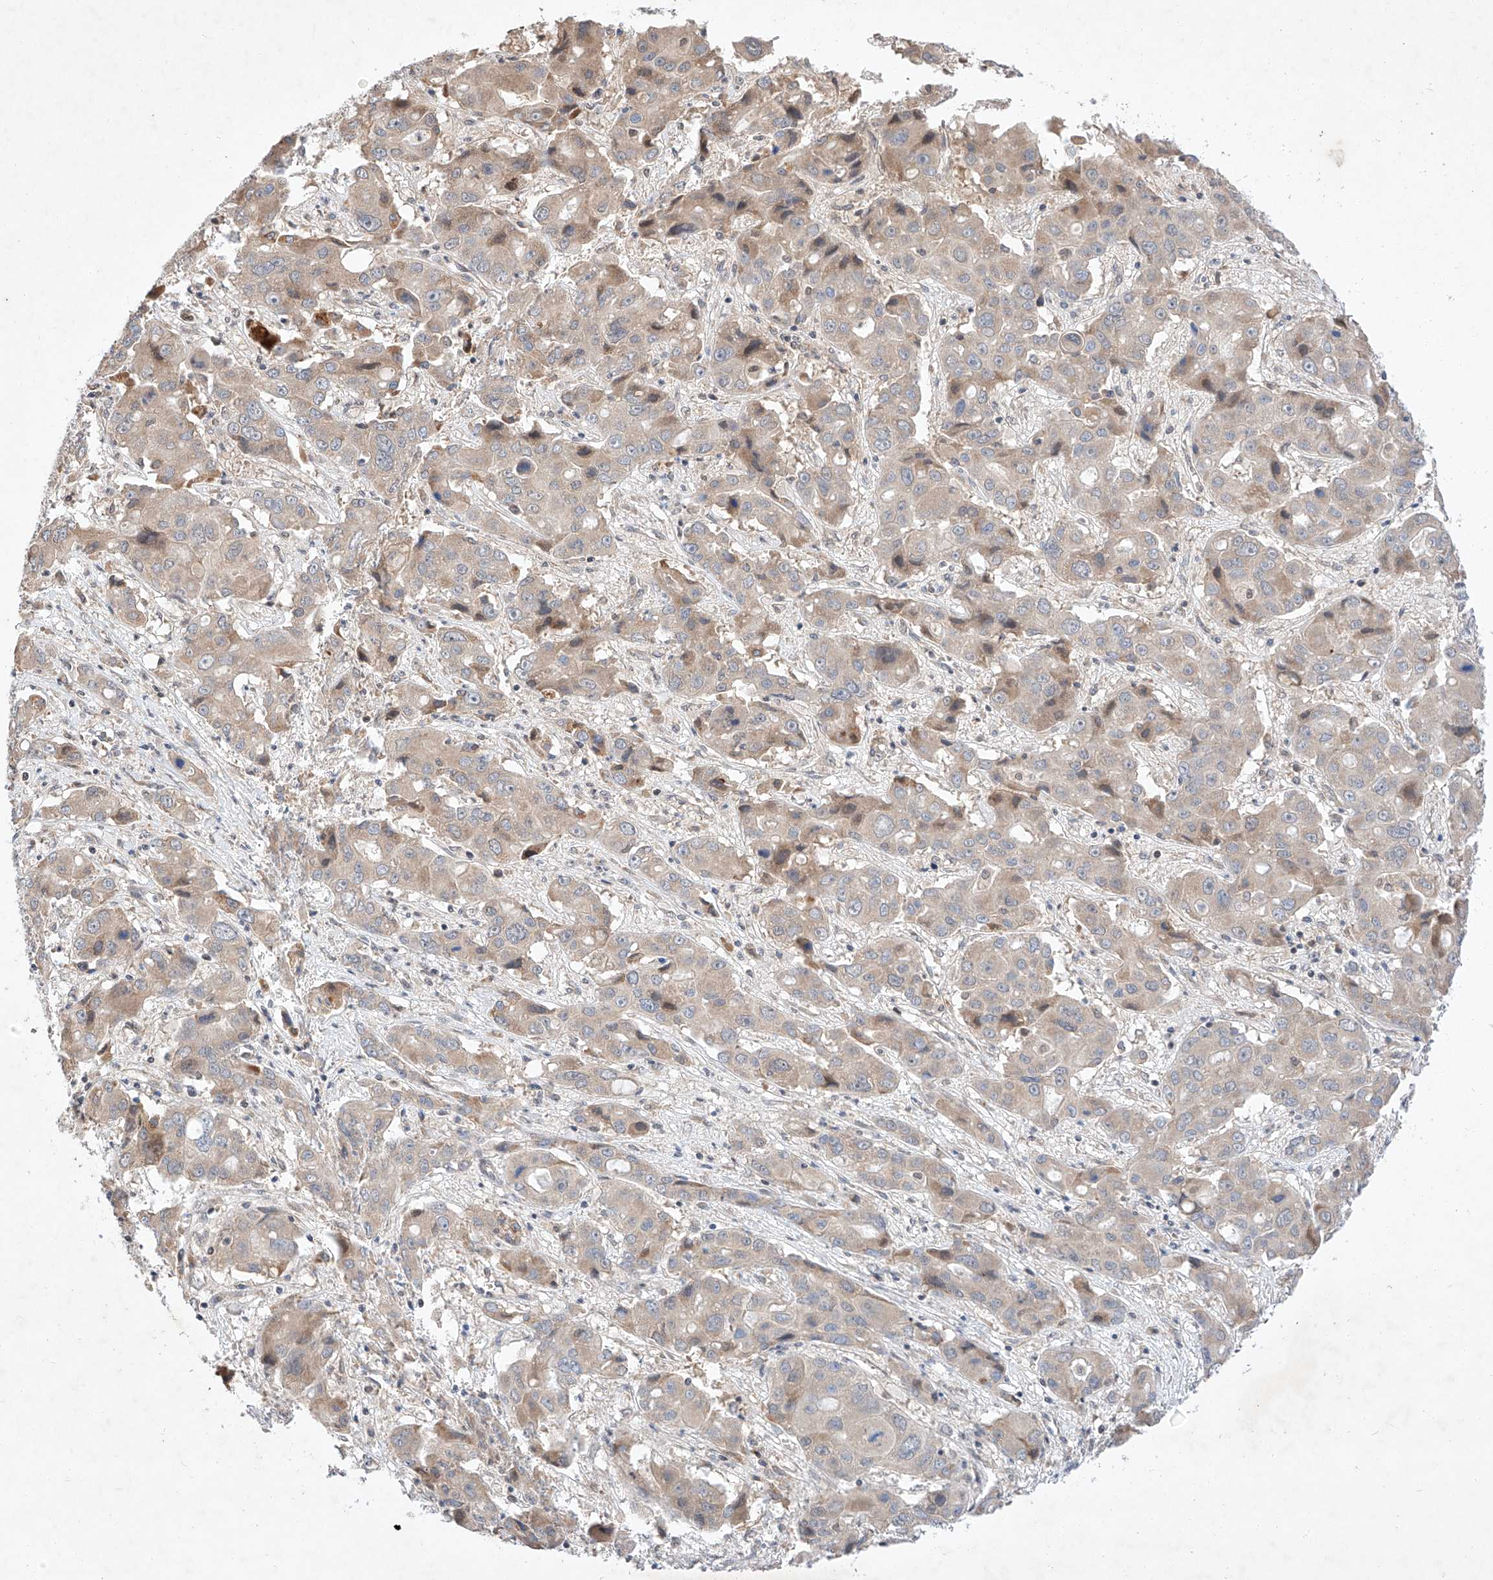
{"staining": {"intensity": "weak", "quantity": "<25%", "location": "cytoplasmic/membranous"}, "tissue": "liver cancer", "cell_type": "Tumor cells", "image_type": "cancer", "snomed": [{"axis": "morphology", "description": "Cholangiocarcinoma"}, {"axis": "topography", "description": "Liver"}], "caption": "IHC histopathology image of neoplastic tissue: human liver cancer (cholangiocarcinoma) stained with DAB (3,3'-diaminobenzidine) exhibits no significant protein staining in tumor cells. (DAB (3,3'-diaminobenzidine) IHC visualized using brightfield microscopy, high magnification).", "gene": "C6orf118", "patient": {"sex": "male", "age": 67}}